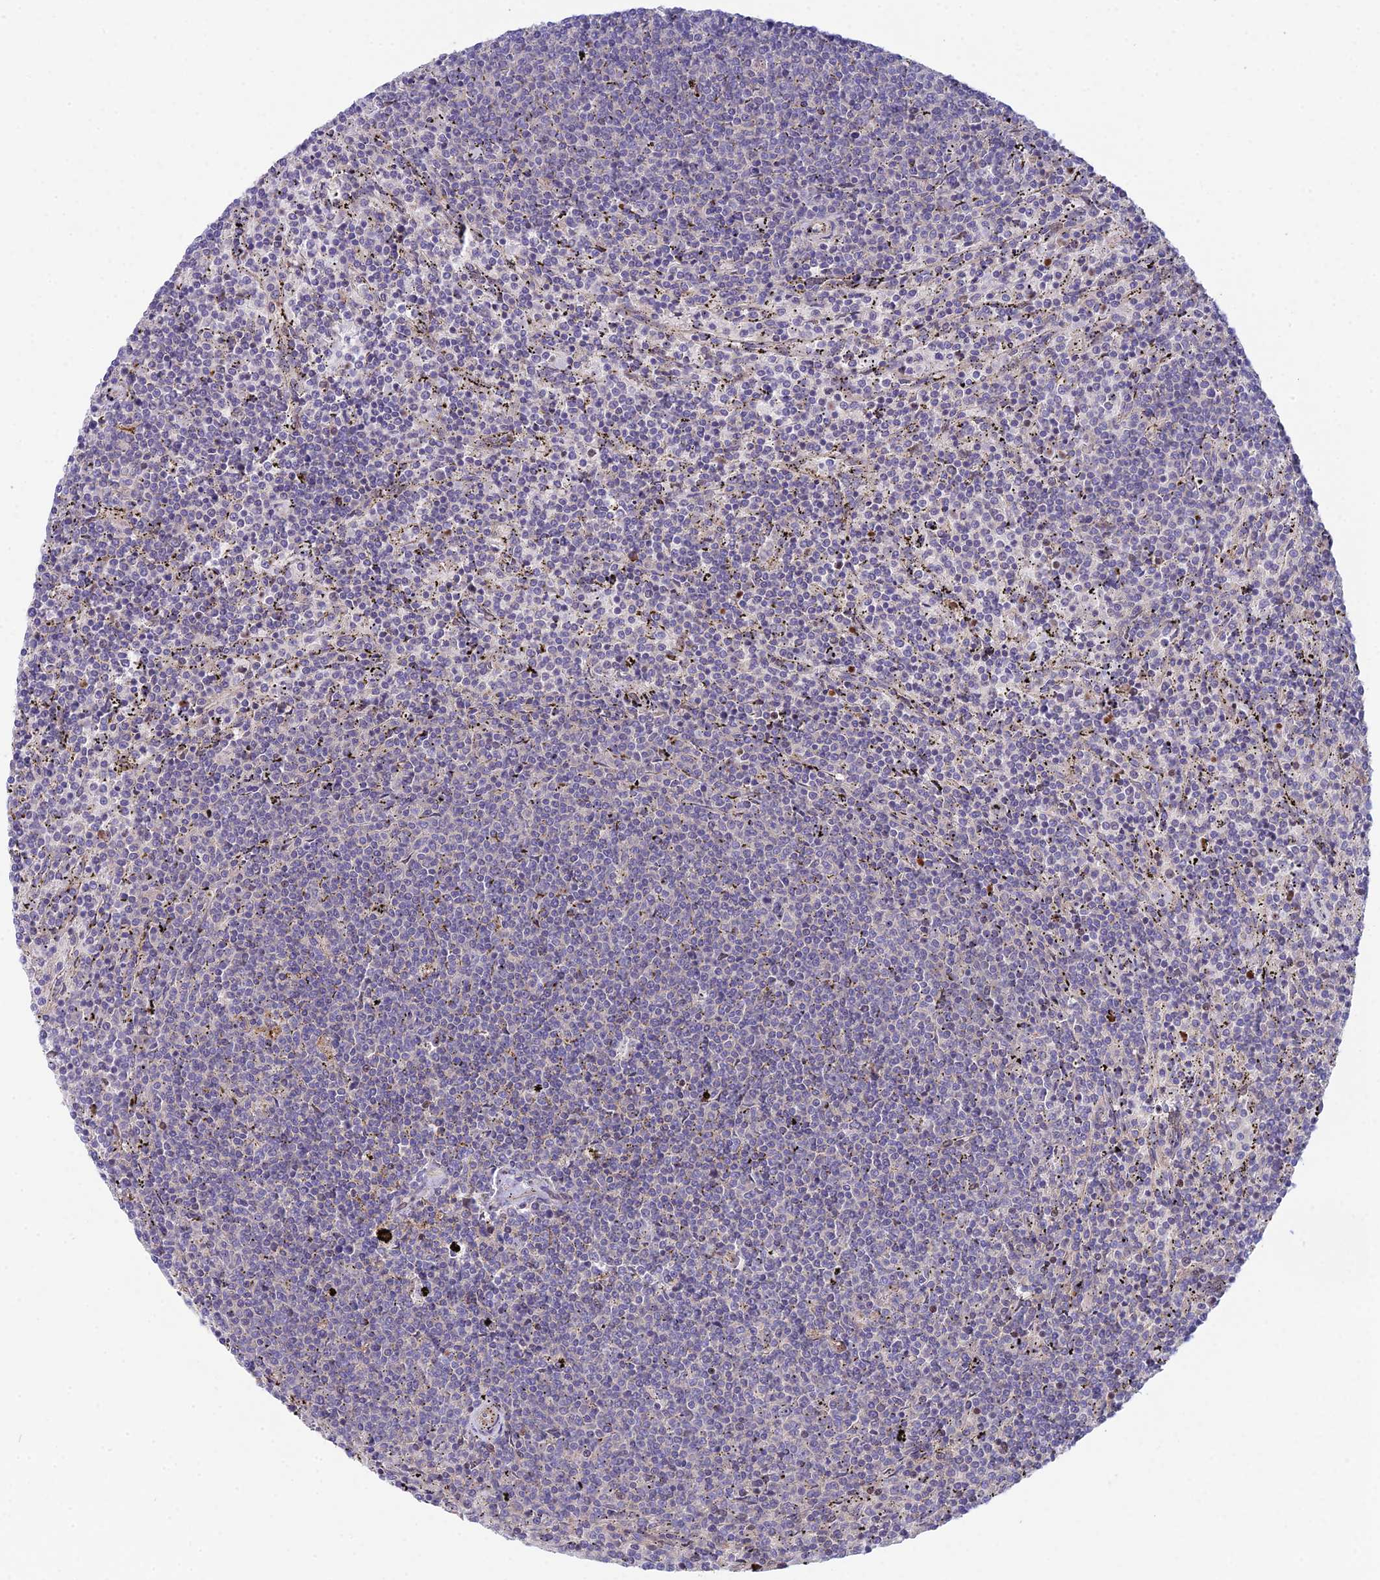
{"staining": {"intensity": "negative", "quantity": "none", "location": "none"}, "tissue": "lymphoma", "cell_type": "Tumor cells", "image_type": "cancer", "snomed": [{"axis": "morphology", "description": "Malignant lymphoma, non-Hodgkin's type, Low grade"}, {"axis": "topography", "description": "Spleen"}], "caption": "Photomicrograph shows no protein expression in tumor cells of low-grade malignant lymphoma, non-Hodgkin's type tissue.", "gene": "ZNF564", "patient": {"sex": "female", "age": 50}}